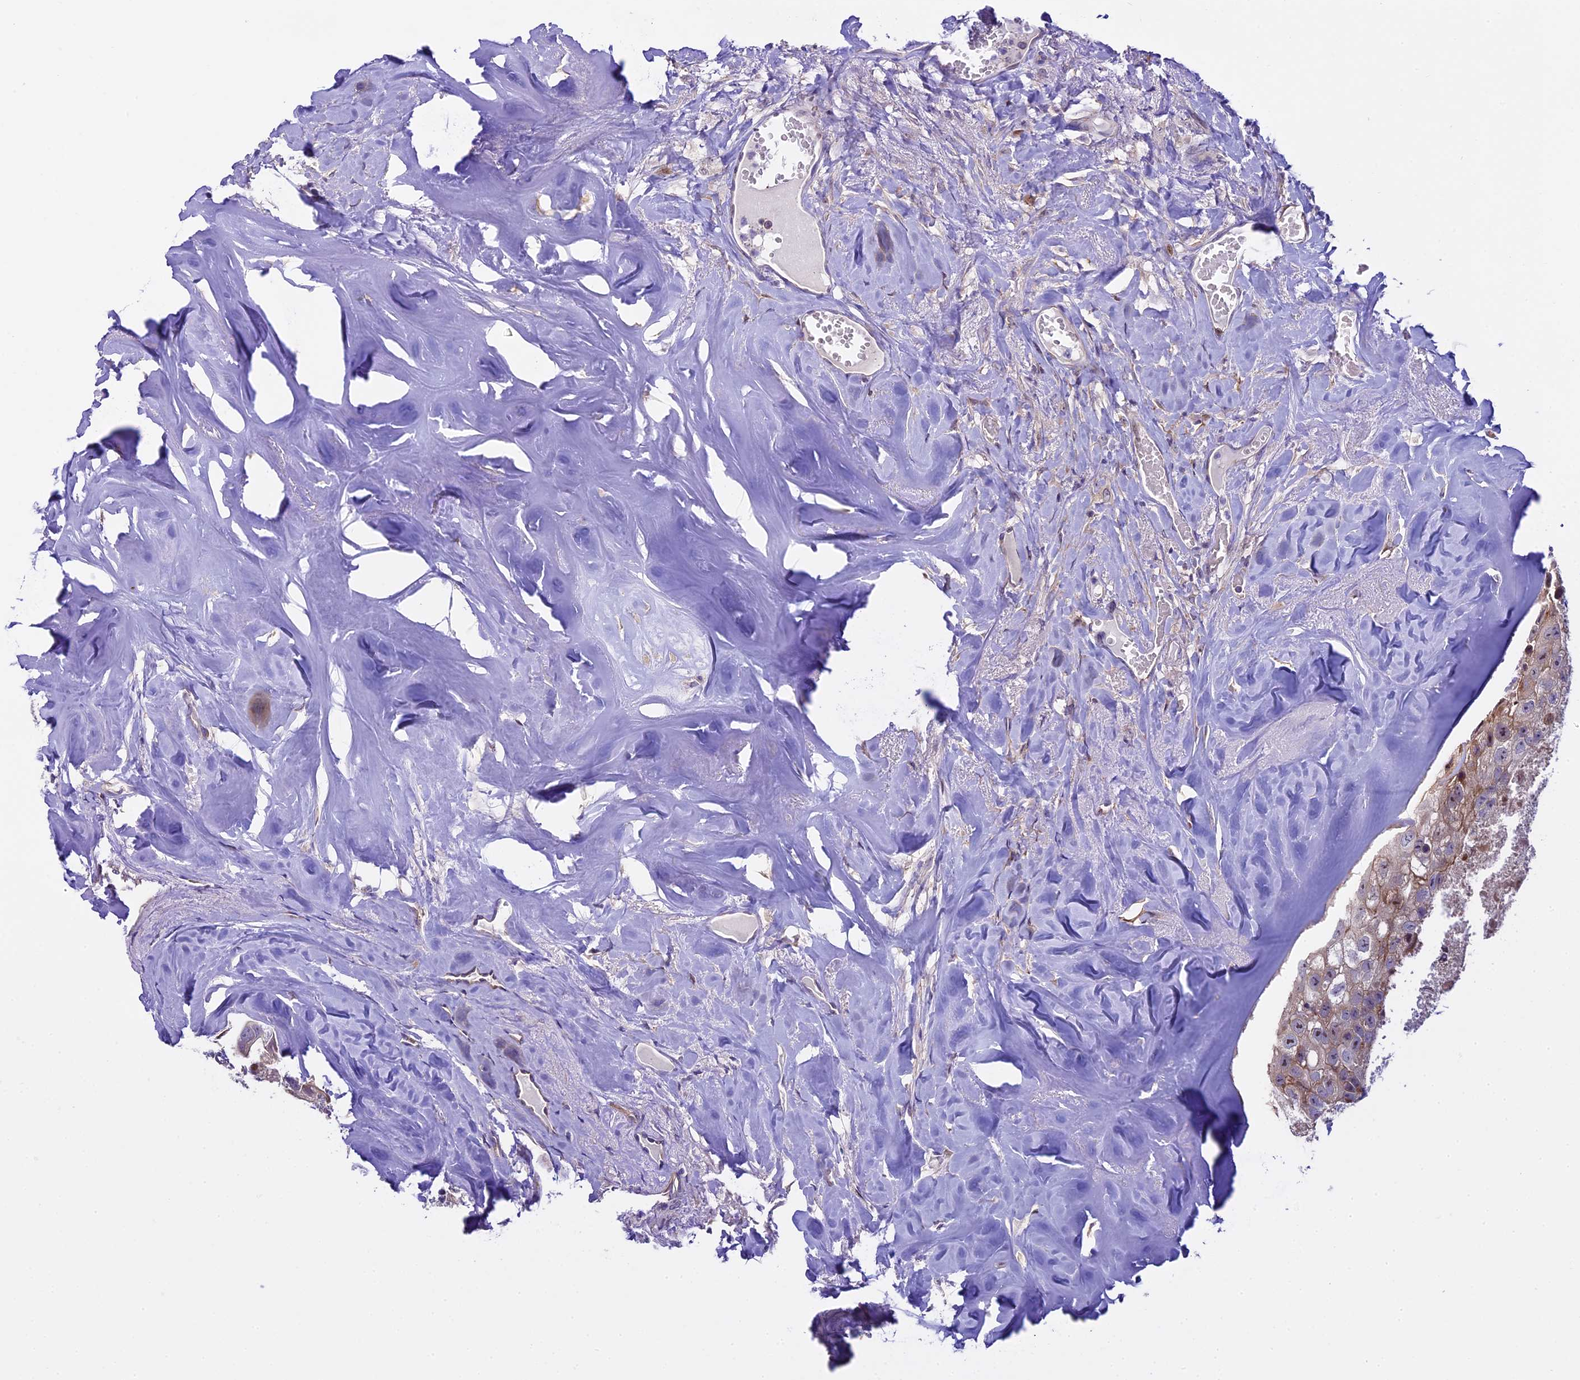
{"staining": {"intensity": "weak", "quantity": "<25%", "location": "cytoplasmic/membranous"}, "tissue": "head and neck cancer", "cell_type": "Tumor cells", "image_type": "cancer", "snomed": [{"axis": "morphology", "description": "Adenocarcinoma, NOS"}, {"axis": "morphology", "description": "Adenocarcinoma, metastatic, NOS"}, {"axis": "topography", "description": "Head-Neck"}], "caption": "DAB immunohistochemical staining of human head and neck cancer (metastatic adenocarcinoma) reveals no significant staining in tumor cells.", "gene": "SPIRE1", "patient": {"sex": "male", "age": 75}}